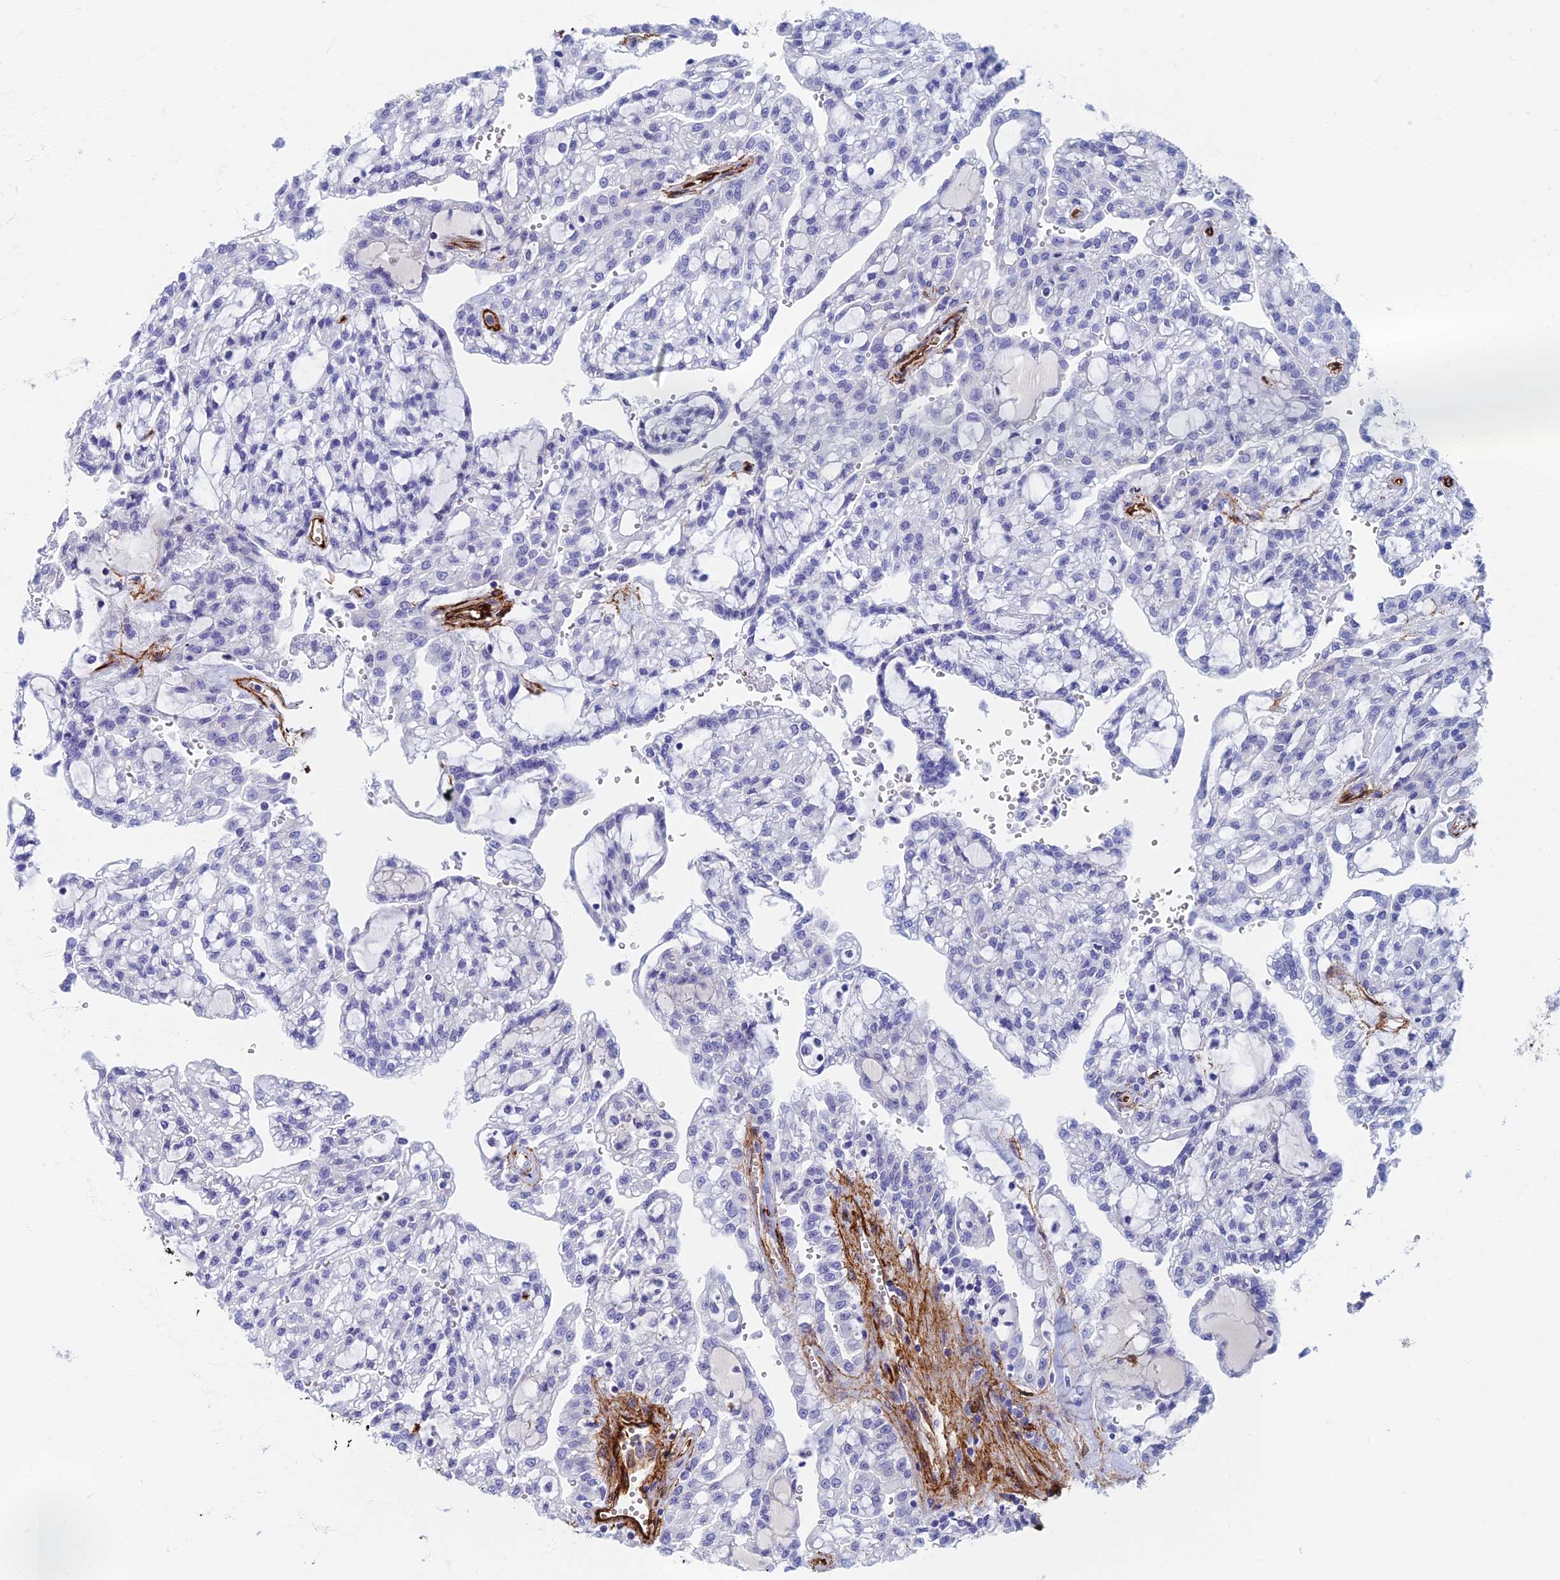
{"staining": {"intensity": "negative", "quantity": "none", "location": "none"}, "tissue": "renal cancer", "cell_type": "Tumor cells", "image_type": "cancer", "snomed": [{"axis": "morphology", "description": "Adenocarcinoma, NOS"}, {"axis": "topography", "description": "Kidney"}], "caption": "High magnification brightfield microscopy of renal adenocarcinoma stained with DAB (brown) and counterstained with hematoxylin (blue): tumor cells show no significant positivity.", "gene": "ETFRF1", "patient": {"sex": "male", "age": 63}}